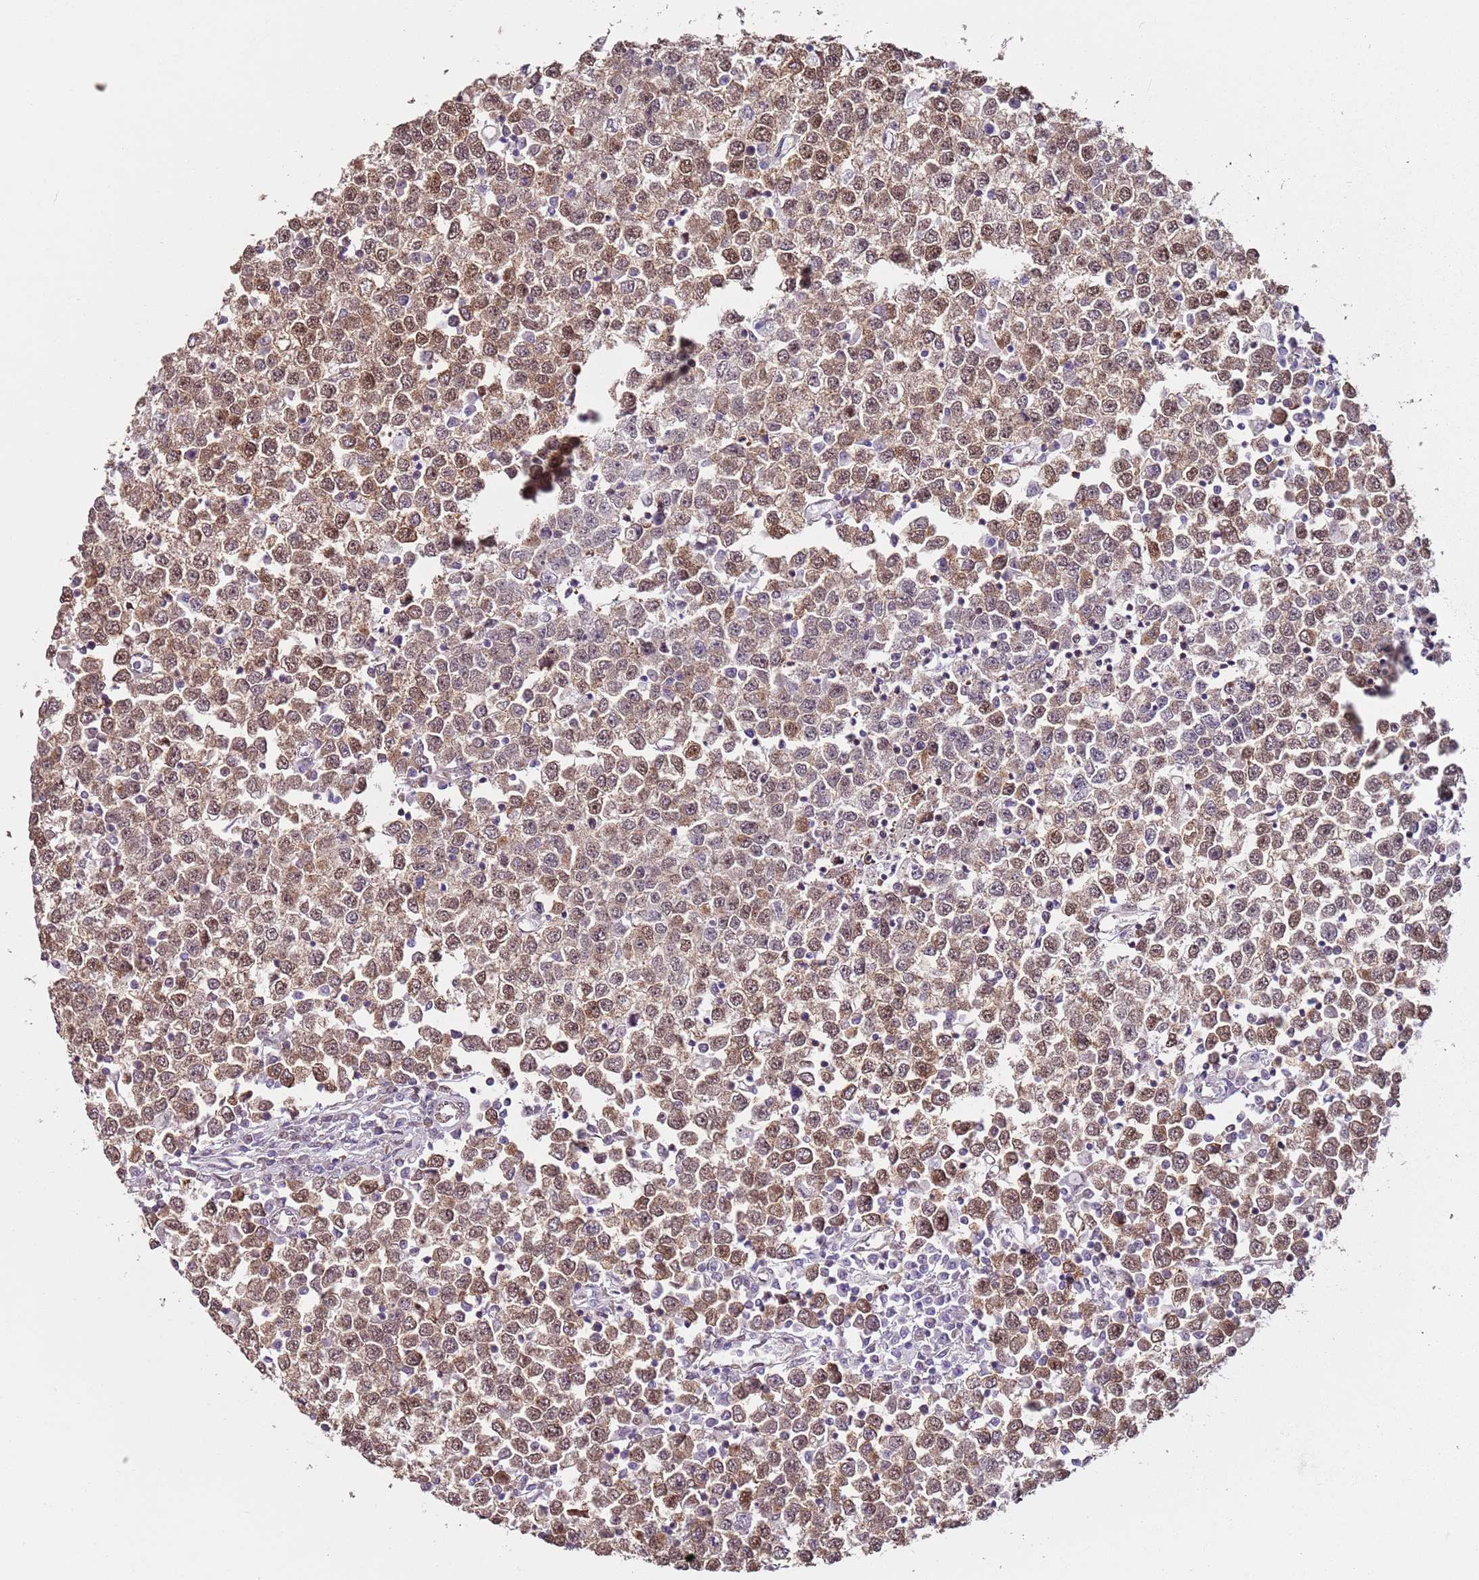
{"staining": {"intensity": "moderate", "quantity": ">75%", "location": "cytoplasmic/membranous,nuclear"}, "tissue": "testis cancer", "cell_type": "Tumor cells", "image_type": "cancer", "snomed": [{"axis": "morphology", "description": "Seminoma, NOS"}, {"axis": "topography", "description": "Testis"}], "caption": "DAB (3,3'-diaminobenzidine) immunohistochemical staining of testis cancer shows moderate cytoplasmic/membranous and nuclear protein expression in about >75% of tumor cells.", "gene": "PSMD4", "patient": {"sex": "male", "age": 65}}